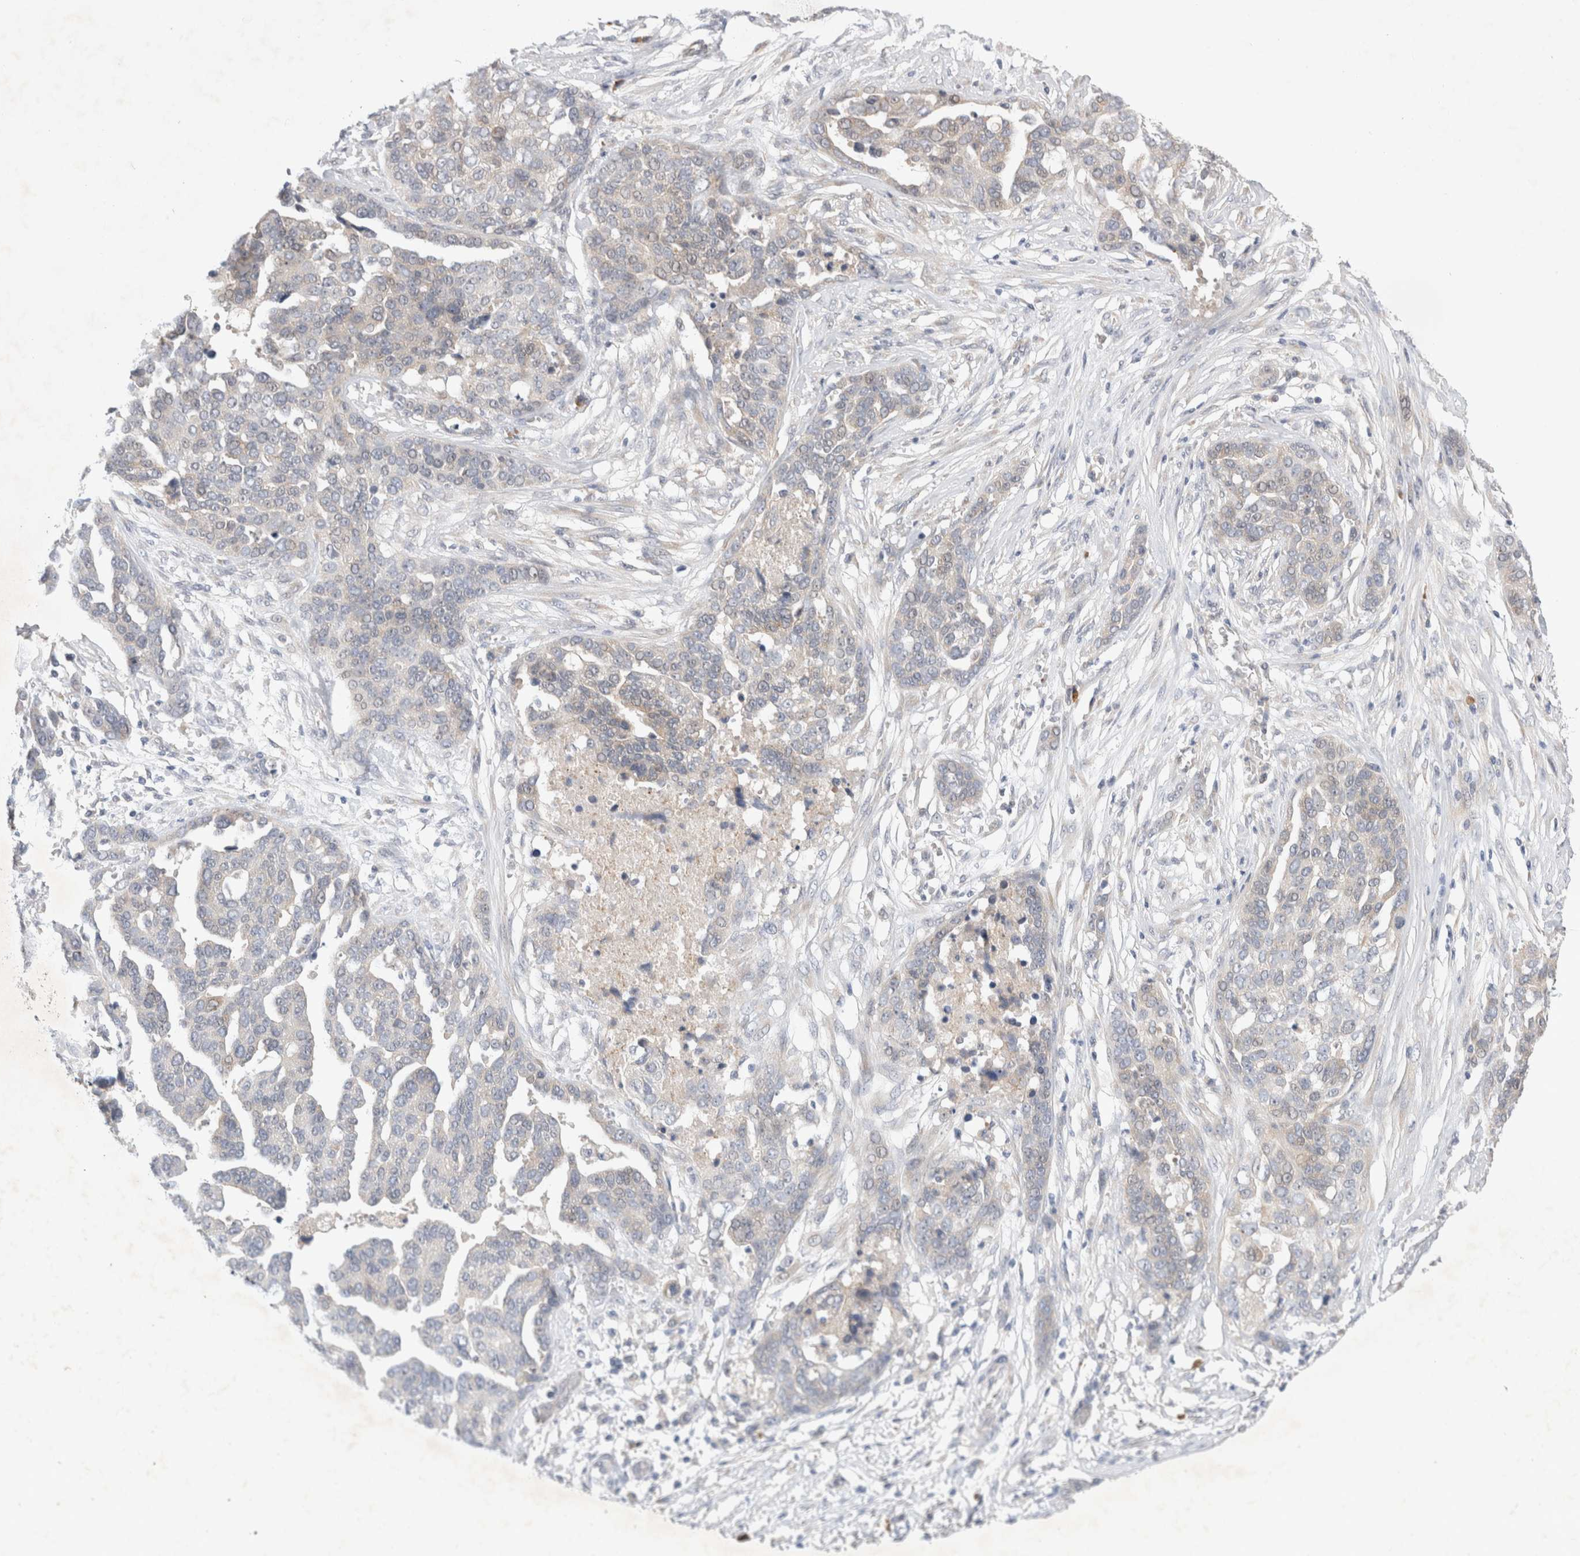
{"staining": {"intensity": "weak", "quantity": "<25%", "location": "cytoplasmic/membranous"}, "tissue": "ovarian cancer", "cell_type": "Tumor cells", "image_type": "cancer", "snomed": [{"axis": "morphology", "description": "Cystadenocarcinoma, serous, NOS"}, {"axis": "topography", "description": "Ovary"}], "caption": "Immunohistochemistry of ovarian cancer (serous cystadenocarcinoma) exhibits no positivity in tumor cells.", "gene": "NEDD4L", "patient": {"sex": "female", "age": 44}}